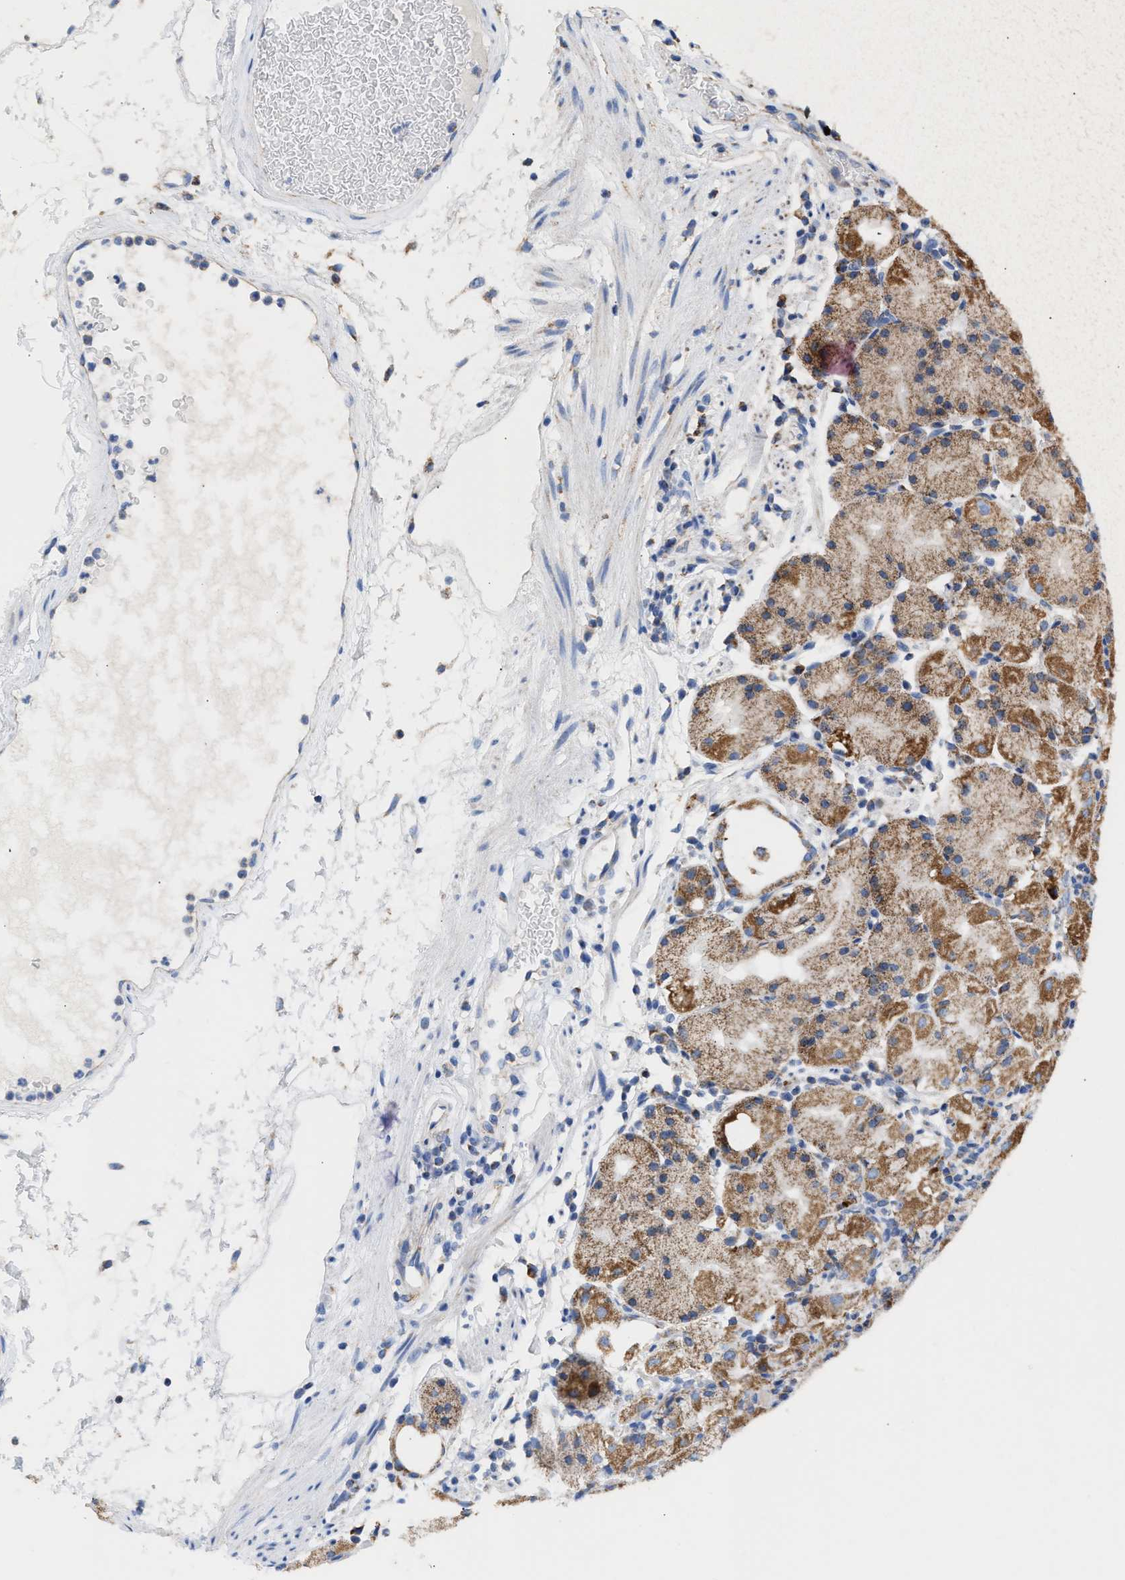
{"staining": {"intensity": "moderate", "quantity": ">75%", "location": "cytoplasmic/membranous"}, "tissue": "stomach", "cell_type": "Glandular cells", "image_type": "normal", "snomed": [{"axis": "morphology", "description": "Normal tissue, NOS"}, {"axis": "topography", "description": "Stomach"}, {"axis": "topography", "description": "Stomach, lower"}], "caption": "Protein expression analysis of benign human stomach reveals moderate cytoplasmic/membranous expression in about >75% of glandular cells.", "gene": "ACOT13", "patient": {"sex": "female", "age": 75}}